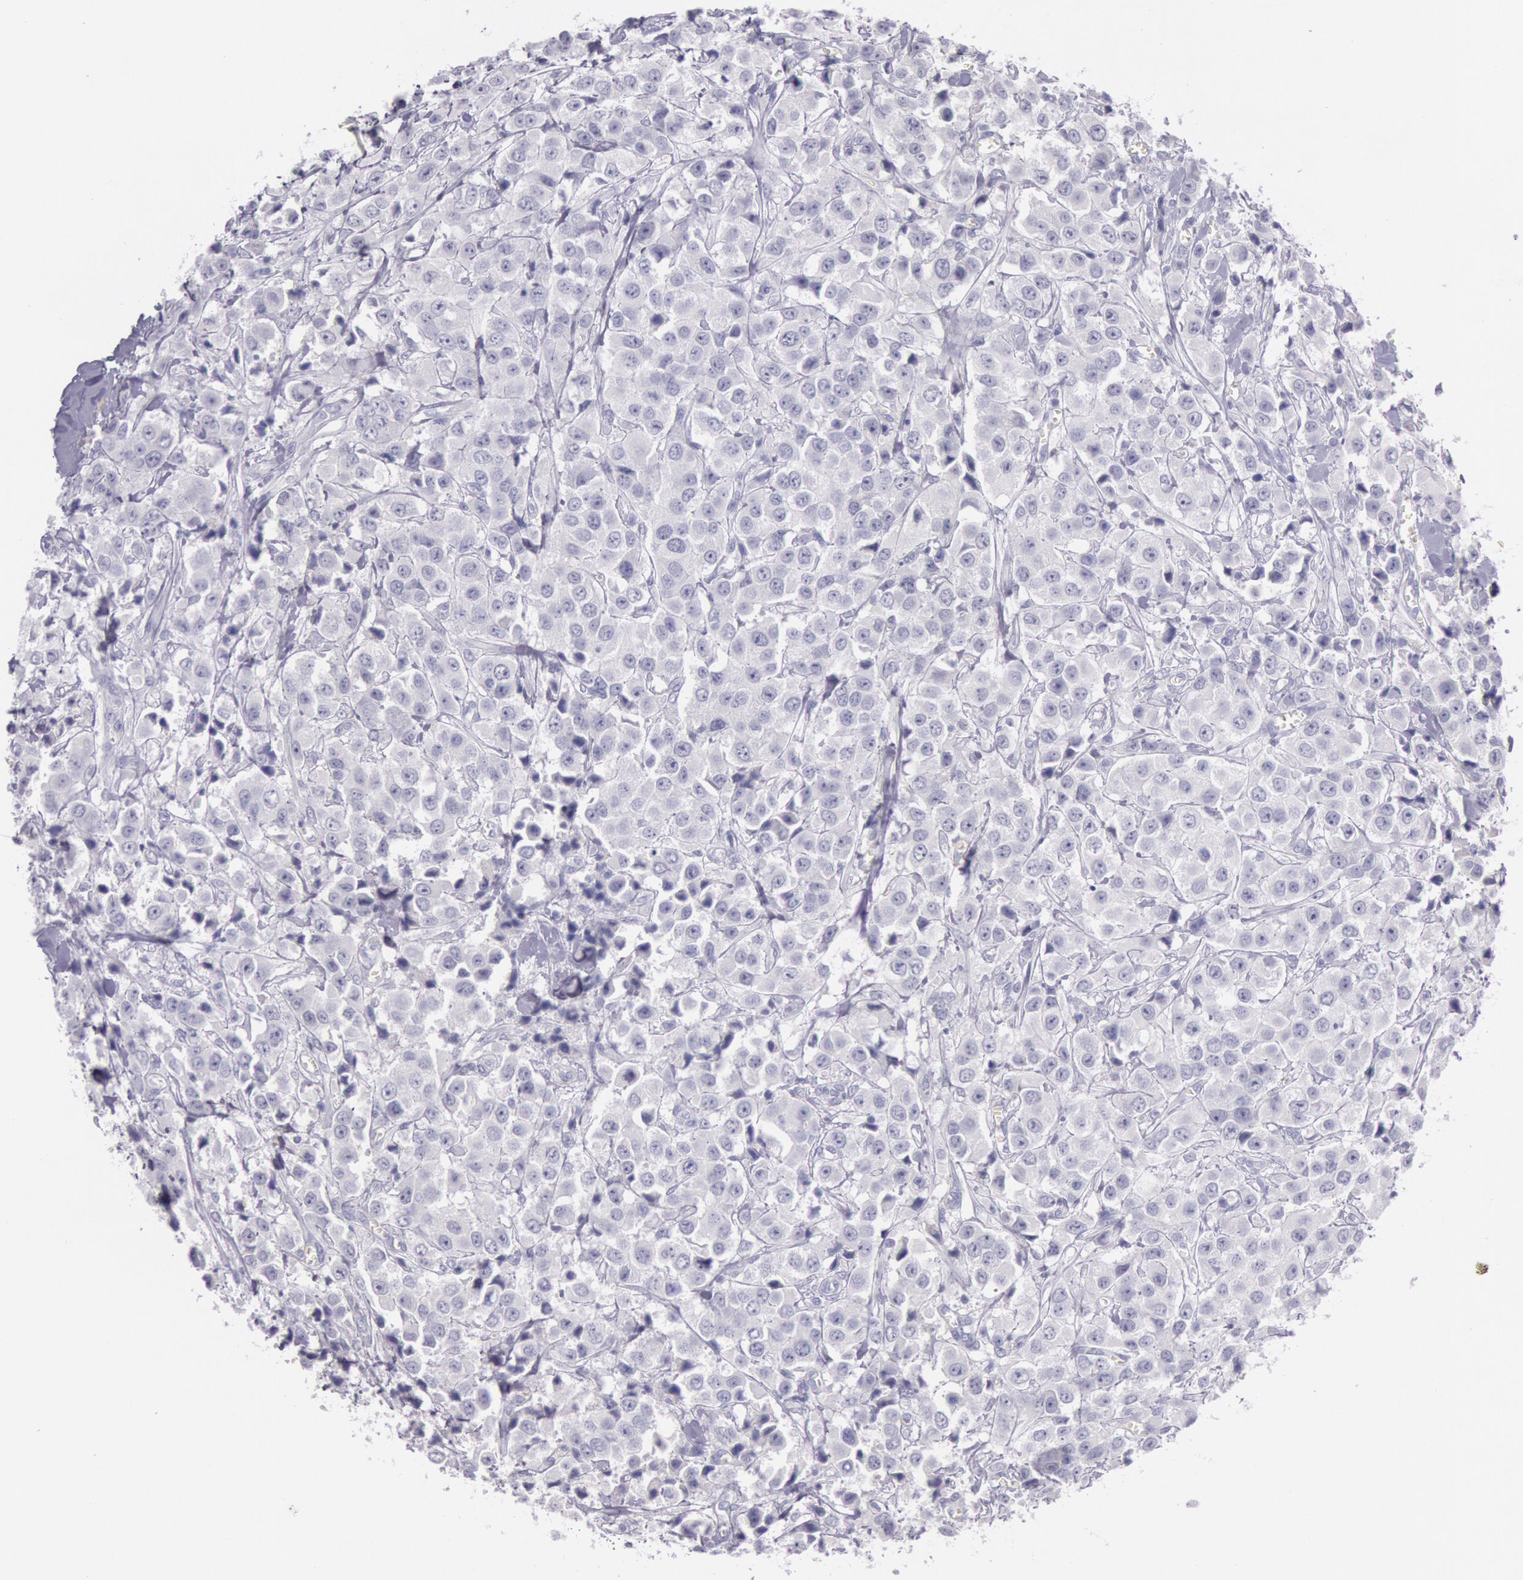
{"staining": {"intensity": "negative", "quantity": "none", "location": "none"}, "tissue": "breast cancer", "cell_type": "Tumor cells", "image_type": "cancer", "snomed": [{"axis": "morphology", "description": "Duct carcinoma"}, {"axis": "topography", "description": "Breast"}], "caption": "The image reveals no staining of tumor cells in breast cancer (intraductal carcinoma). The staining was performed using DAB (3,3'-diaminobenzidine) to visualize the protein expression in brown, while the nuclei were stained in blue with hematoxylin (Magnification: 20x).", "gene": "EGFR", "patient": {"sex": "female", "age": 58}}